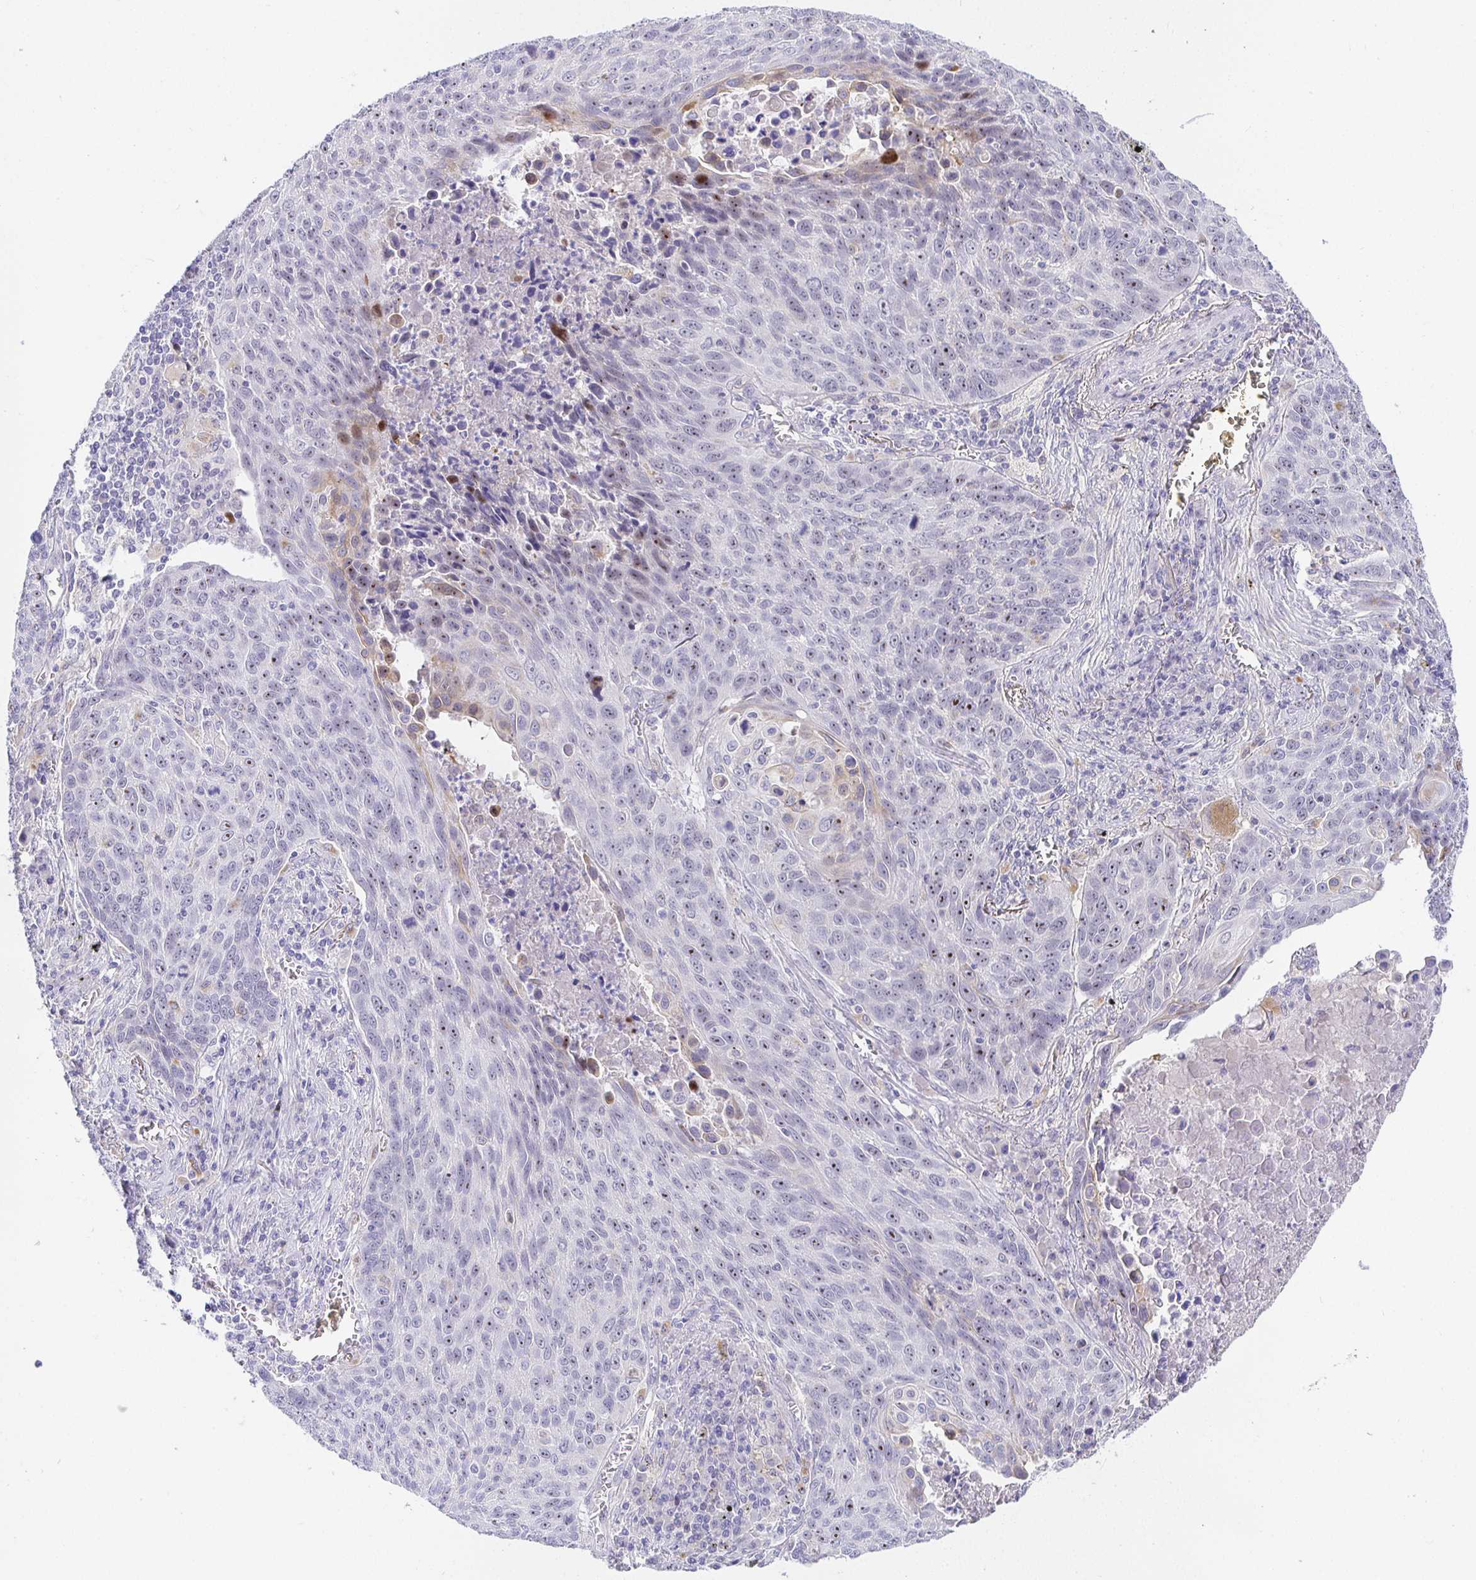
{"staining": {"intensity": "weak", "quantity": "<25%", "location": "nuclear"}, "tissue": "lung cancer", "cell_type": "Tumor cells", "image_type": "cancer", "snomed": [{"axis": "morphology", "description": "Squamous cell carcinoma, NOS"}, {"axis": "topography", "description": "Lung"}], "caption": "Immunohistochemistry (IHC) photomicrograph of neoplastic tissue: lung squamous cell carcinoma stained with DAB exhibits no significant protein expression in tumor cells.", "gene": "KBTBD13", "patient": {"sex": "male", "age": 78}}